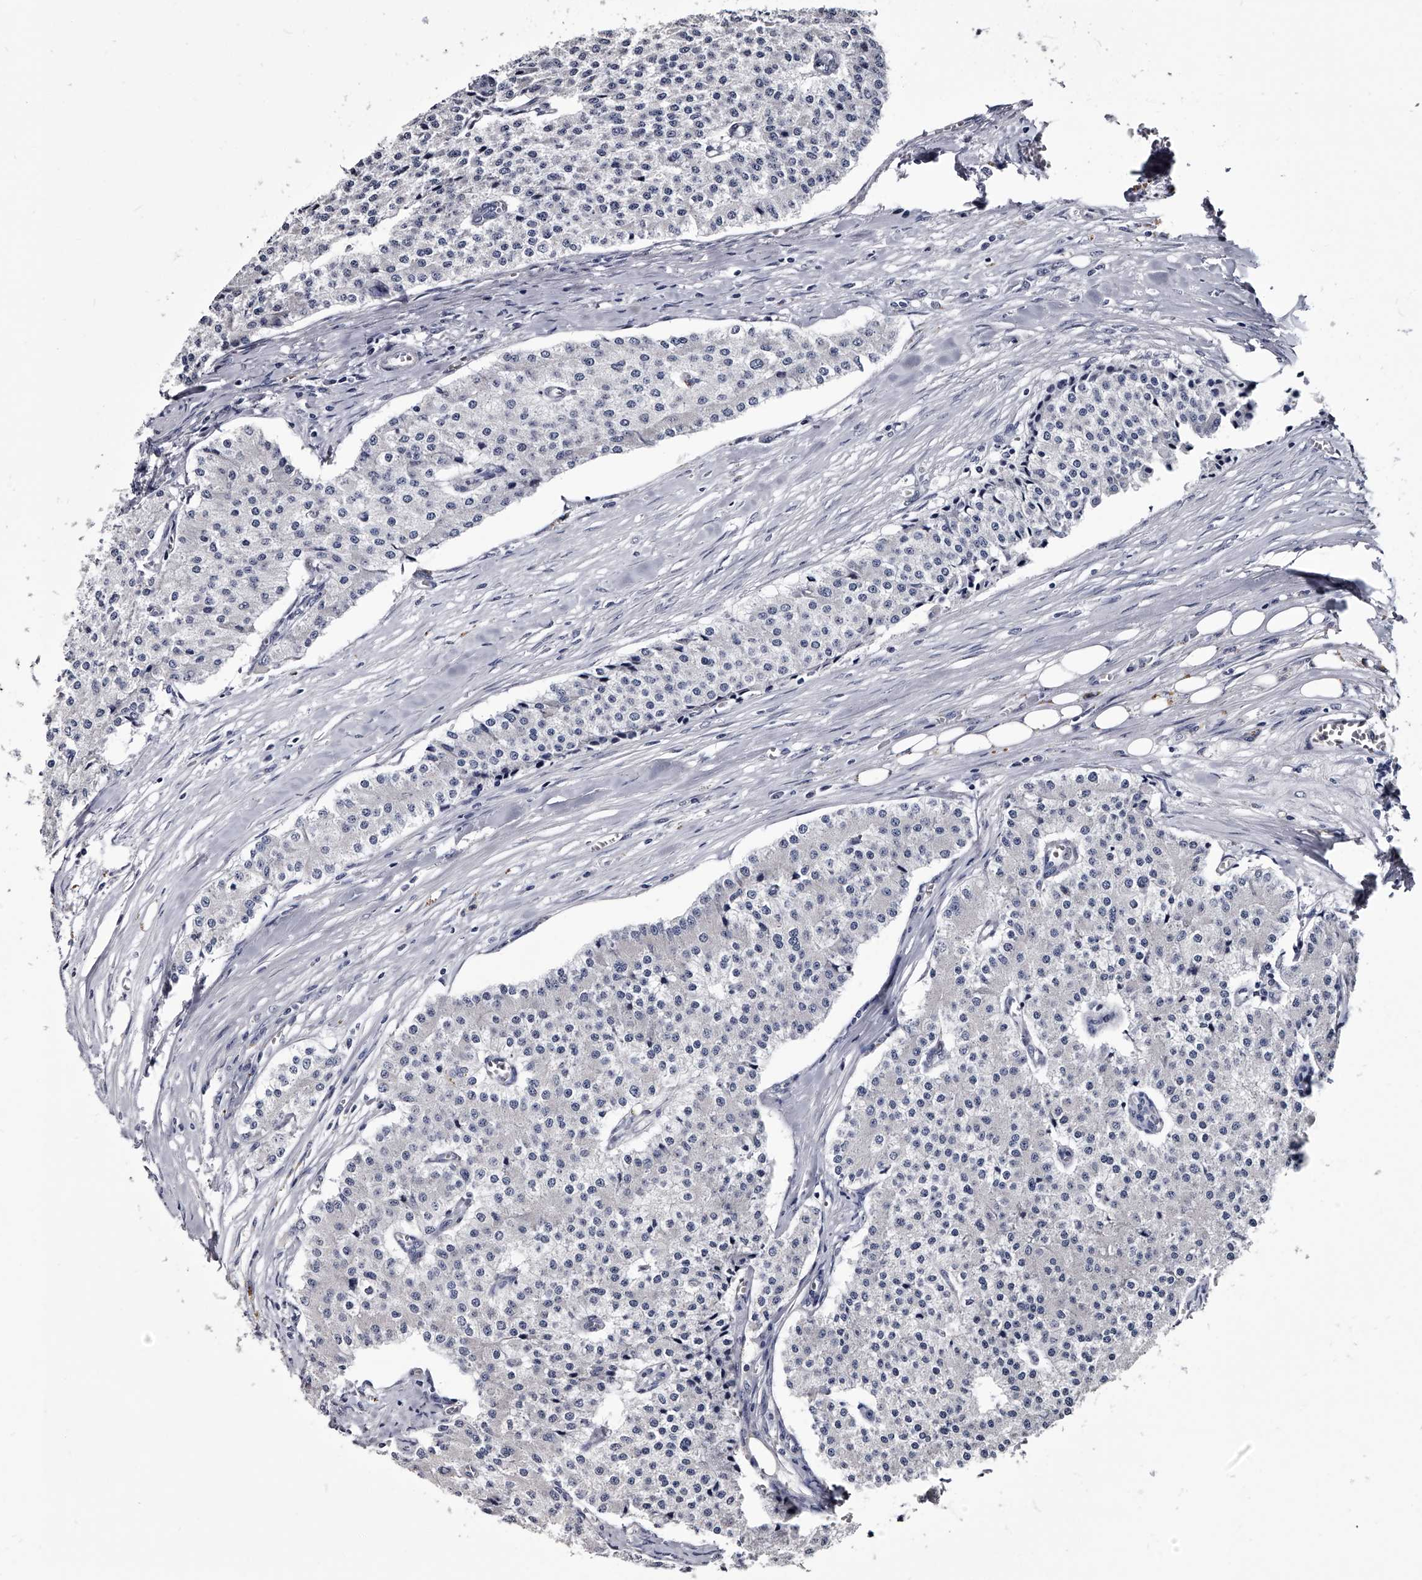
{"staining": {"intensity": "negative", "quantity": "none", "location": "none"}, "tissue": "carcinoid", "cell_type": "Tumor cells", "image_type": "cancer", "snomed": [{"axis": "morphology", "description": "Carcinoid, malignant, NOS"}, {"axis": "topography", "description": "Colon"}], "caption": "There is no significant staining in tumor cells of carcinoid.", "gene": "GAPVD1", "patient": {"sex": "female", "age": 52}}